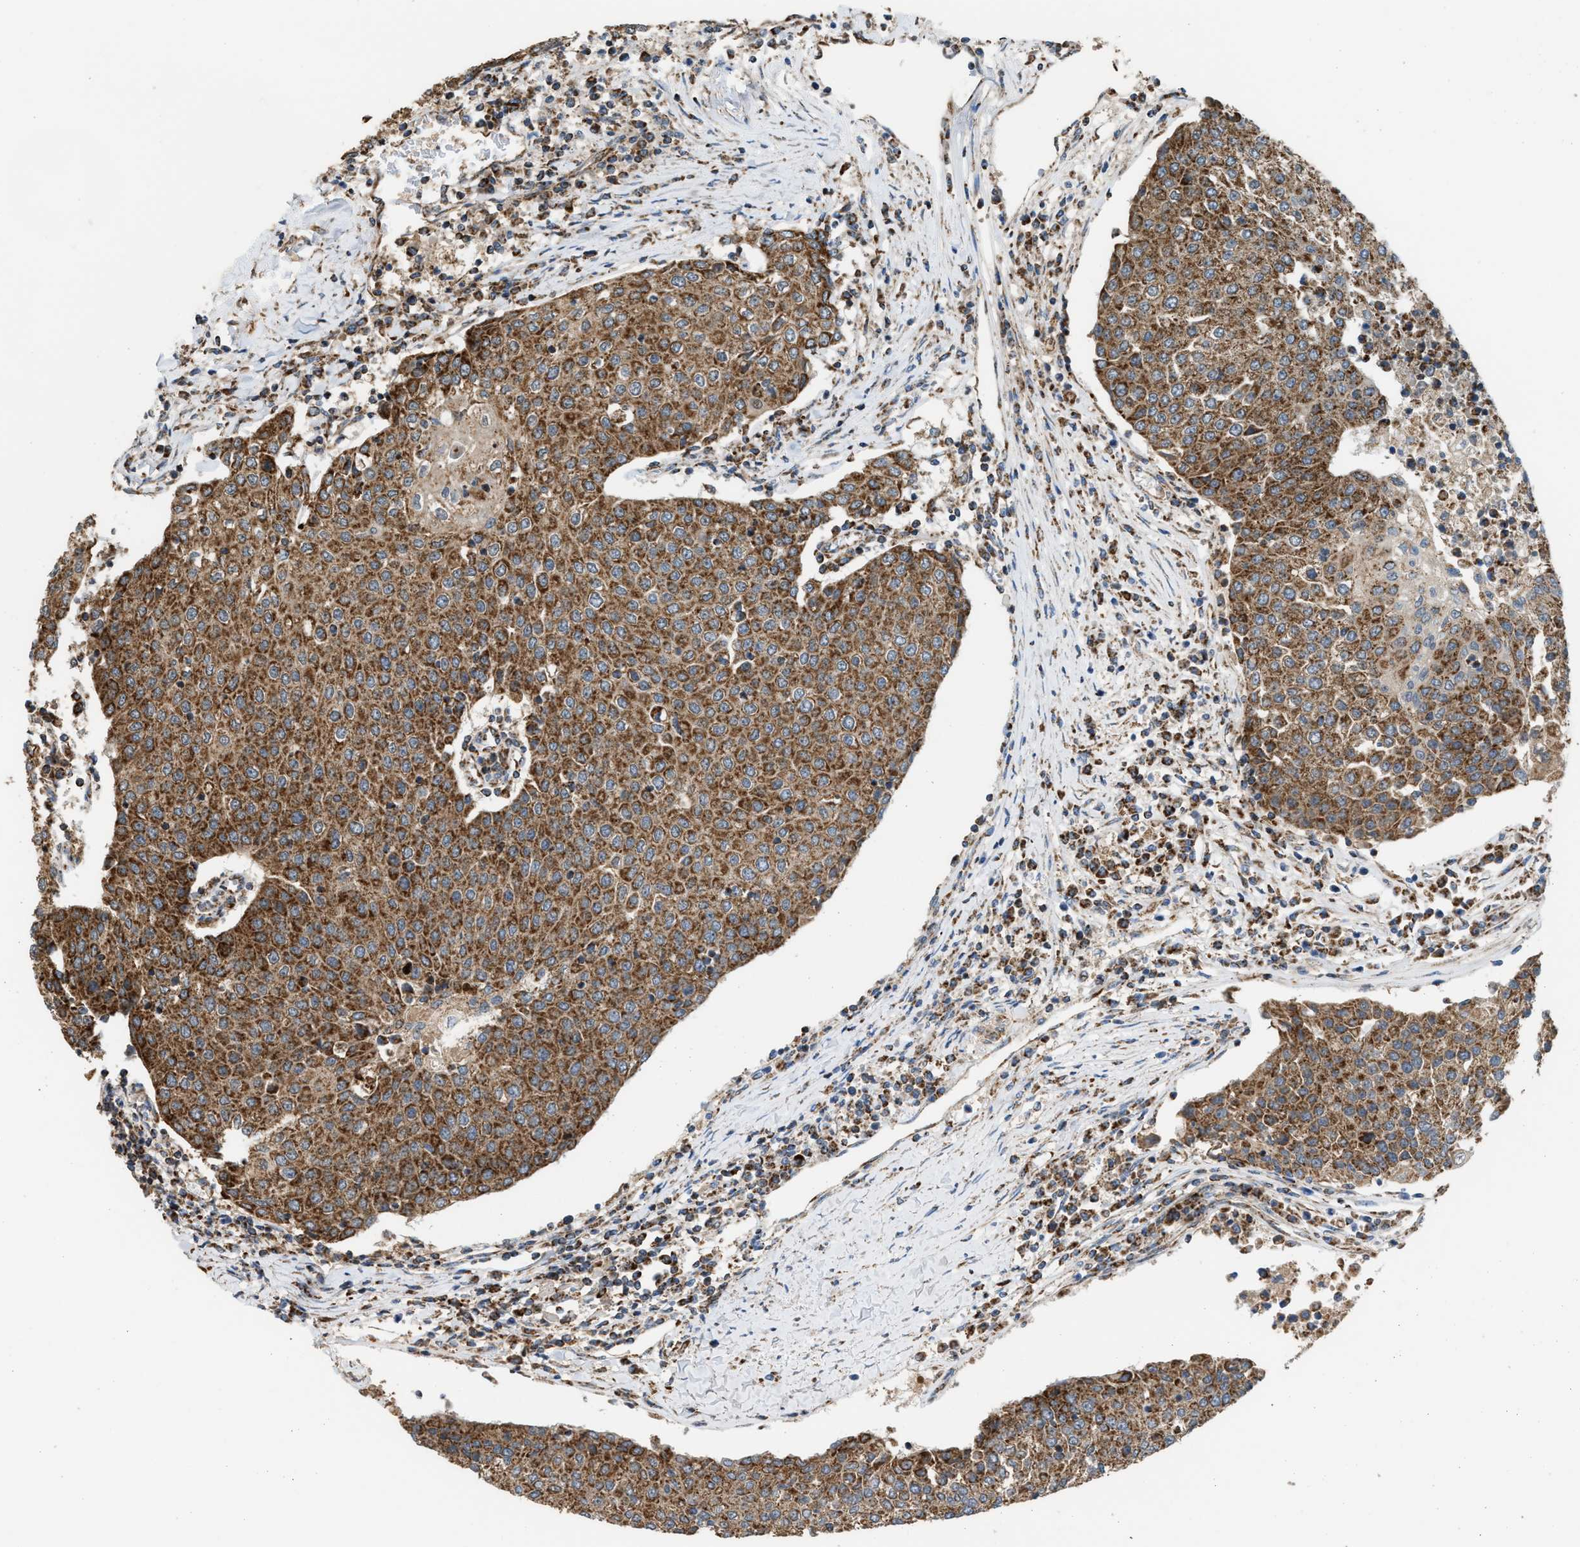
{"staining": {"intensity": "moderate", "quantity": ">75%", "location": "cytoplasmic/membranous"}, "tissue": "urothelial cancer", "cell_type": "Tumor cells", "image_type": "cancer", "snomed": [{"axis": "morphology", "description": "Urothelial carcinoma, High grade"}, {"axis": "topography", "description": "Urinary bladder"}], "caption": "High-grade urothelial carcinoma tissue demonstrates moderate cytoplasmic/membranous expression in about >75% of tumor cells, visualized by immunohistochemistry.", "gene": "SGSM2", "patient": {"sex": "female", "age": 85}}